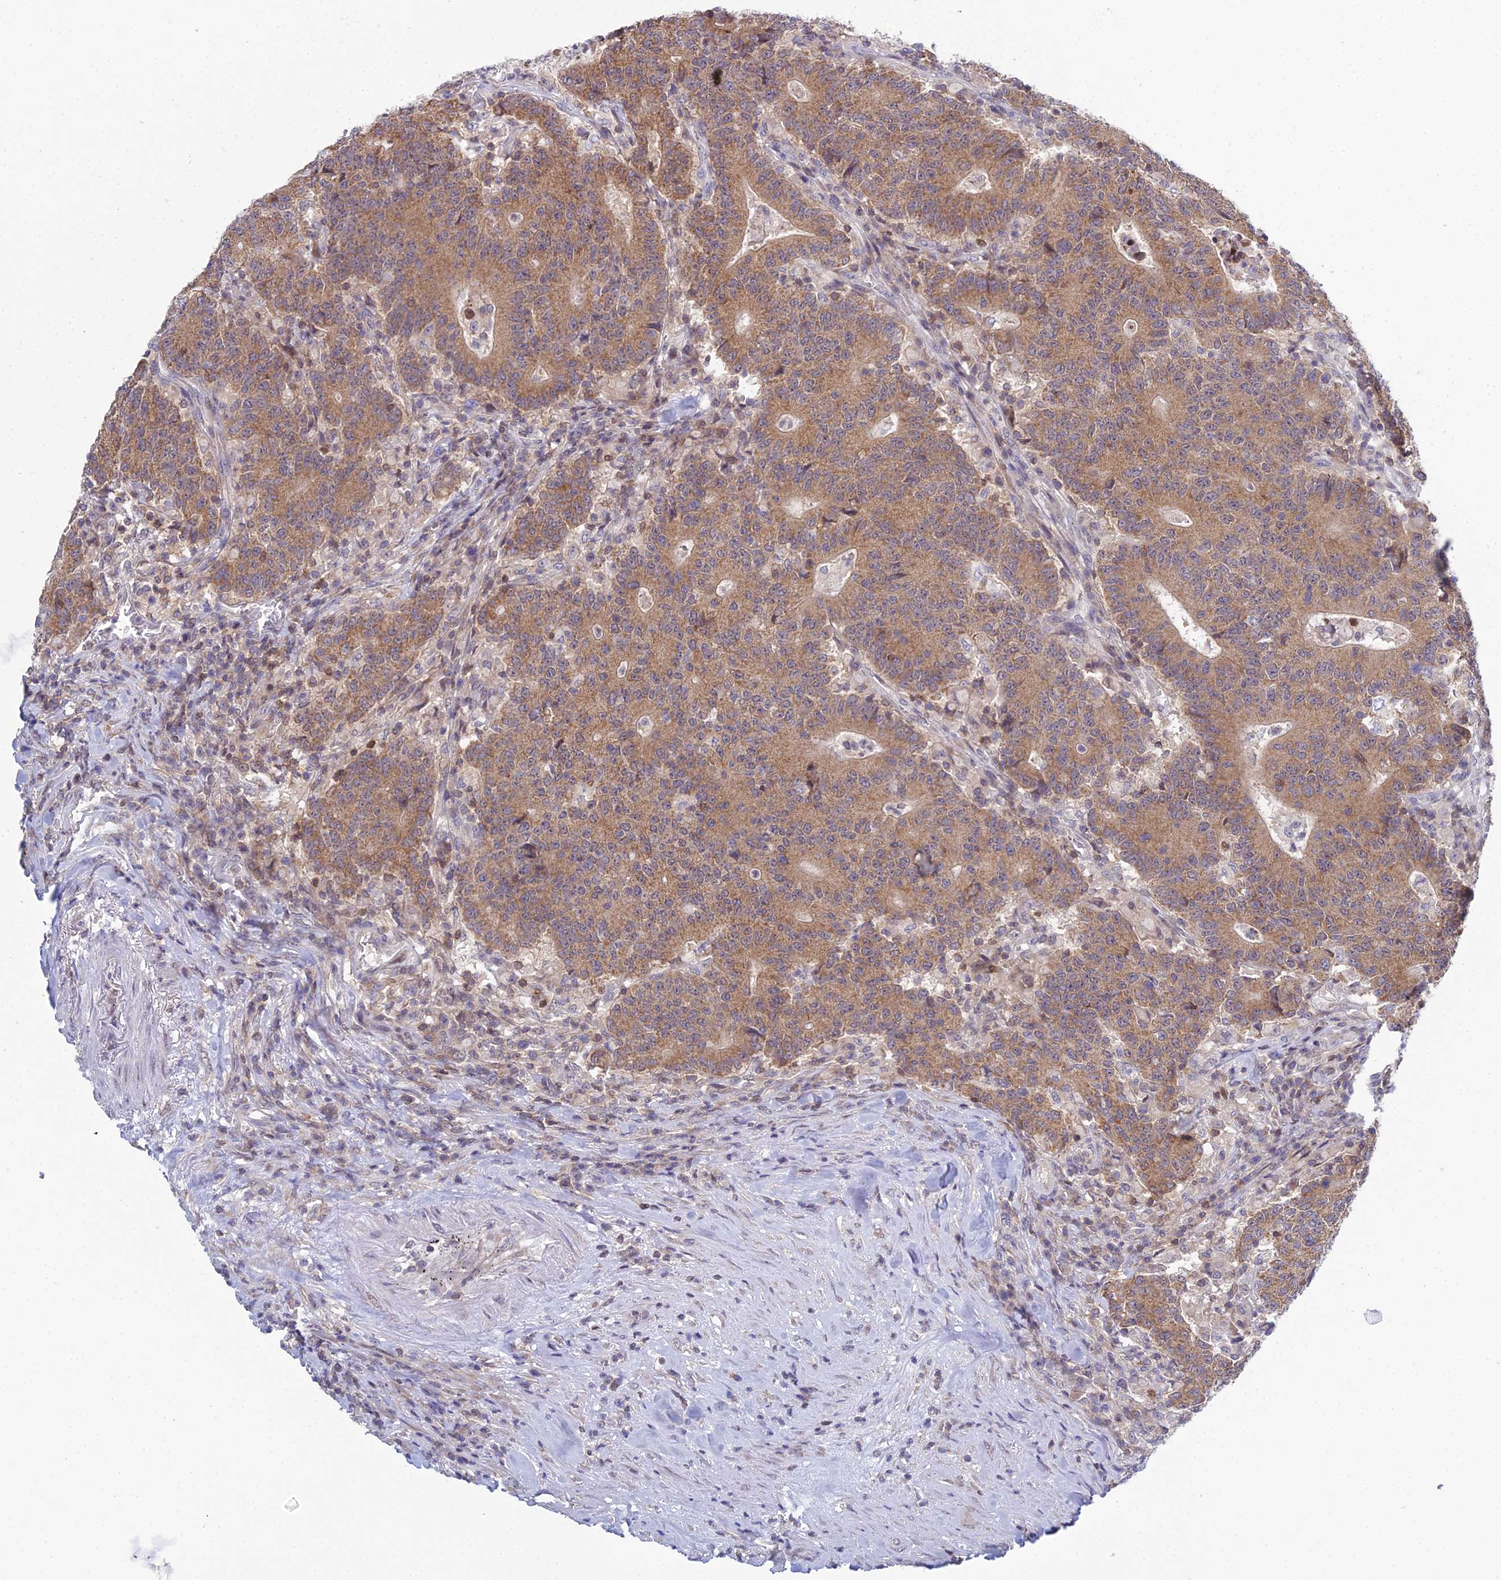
{"staining": {"intensity": "moderate", "quantity": ">75%", "location": "cytoplasmic/membranous"}, "tissue": "colorectal cancer", "cell_type": "Tumor cells", "image_type": "cancer", "snomed": [{"axis": "morphology", "description": "Adenocarcinoma, NOS"}, {"axis": "topography", "description": "Colon"}], "caption": "The photomicrograph demonstrates staining of adenocarcinoma (colorectal), revealing moderate cytoplasmic/membranous protein staining (brown color) within tumor cells.", "gene": "ELOA2", "patient": {"sex": "female", "age": 75}}